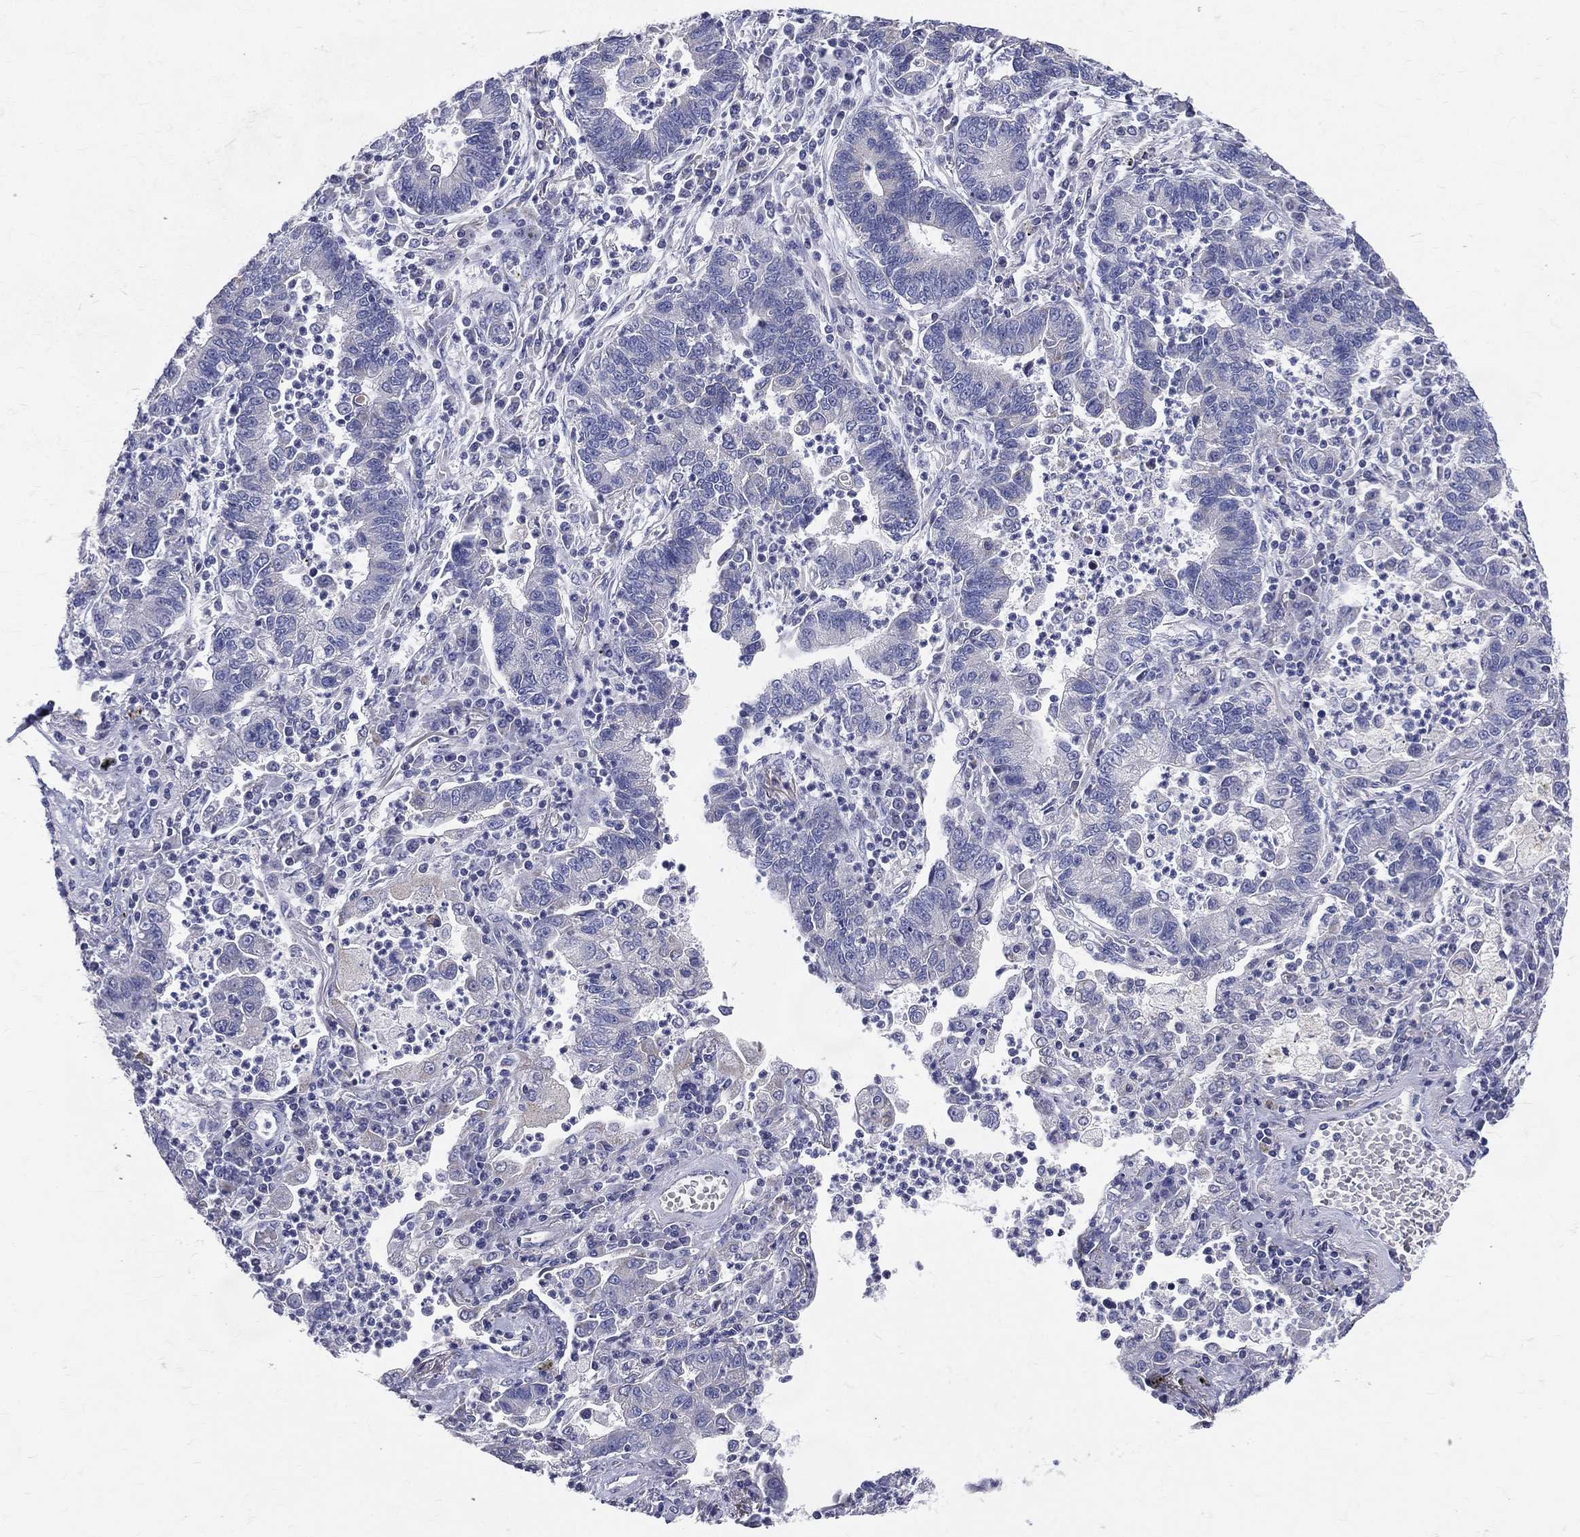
{"staining": {"intensity": "negative", "quantity": "none", "location": "none"}, "tissue": "lung cancer", "cell_type": "Tumor cells", "image_type": "cancer", "snomed": [{"axis": "morphology", "description": "Adenocarcinoma, NOS"}, {"axis": "topography", "description": "Lung"}], "caption": "Human lung adenocarcinoma stained for a protein using immunohistochemistry demonstrates no expression in tumor cells.", "gene": "PWWP3A", "patient": {"sex": "female", "age": 57}}